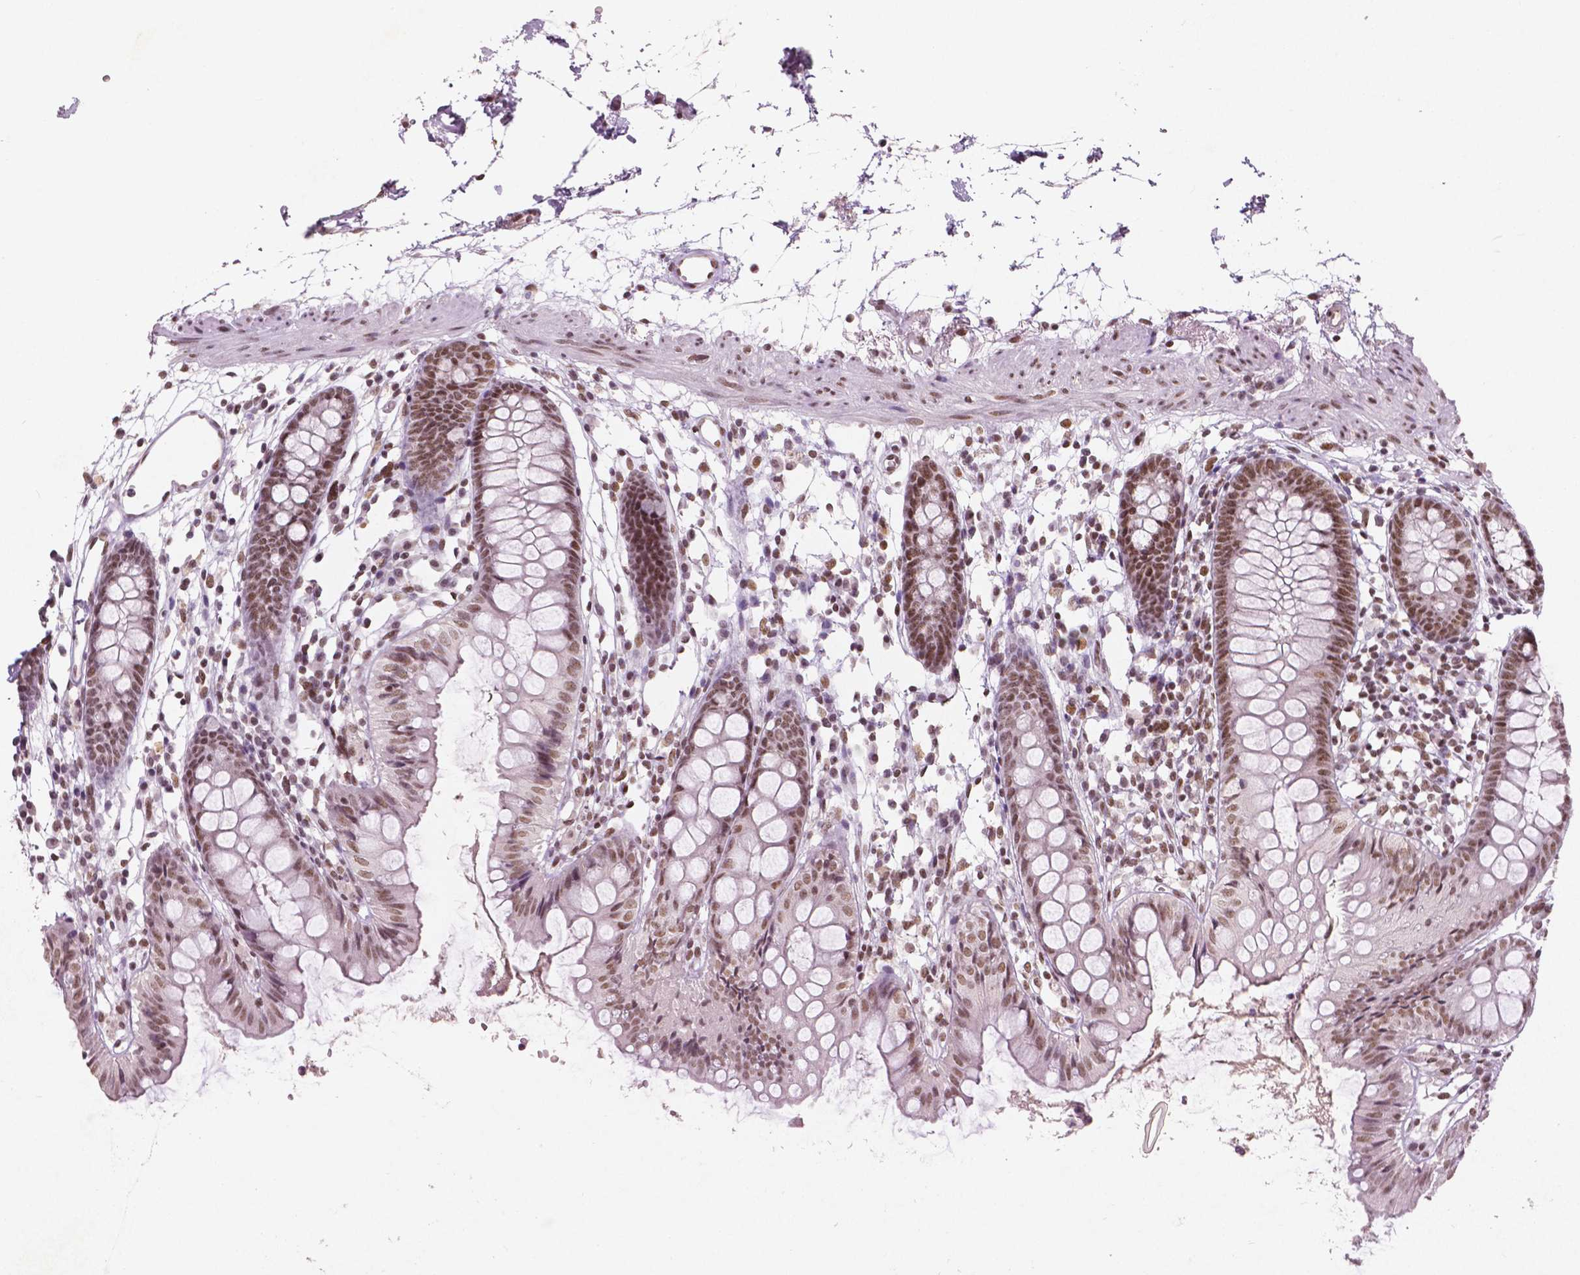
{"staining": {"intensity": "moderate", "quantity": ">75%", "location": "nuclear"}, "tissue": "colon", "cell_type": "Endothelial cells", "image_type": "normal", "snomed": [{"axis": "morphology", "description": "Normal tissue, NOS"}, {"axis": "topography", "description": "Colon"}], "caption": "This is an image of immunohistochemistry (IHC) staining of unremarkable colon, which shows moderate positivity in the nuclear of endothelial cells.", "gene": "BRD4", "patient": {"sex": "female", "age": 84}}